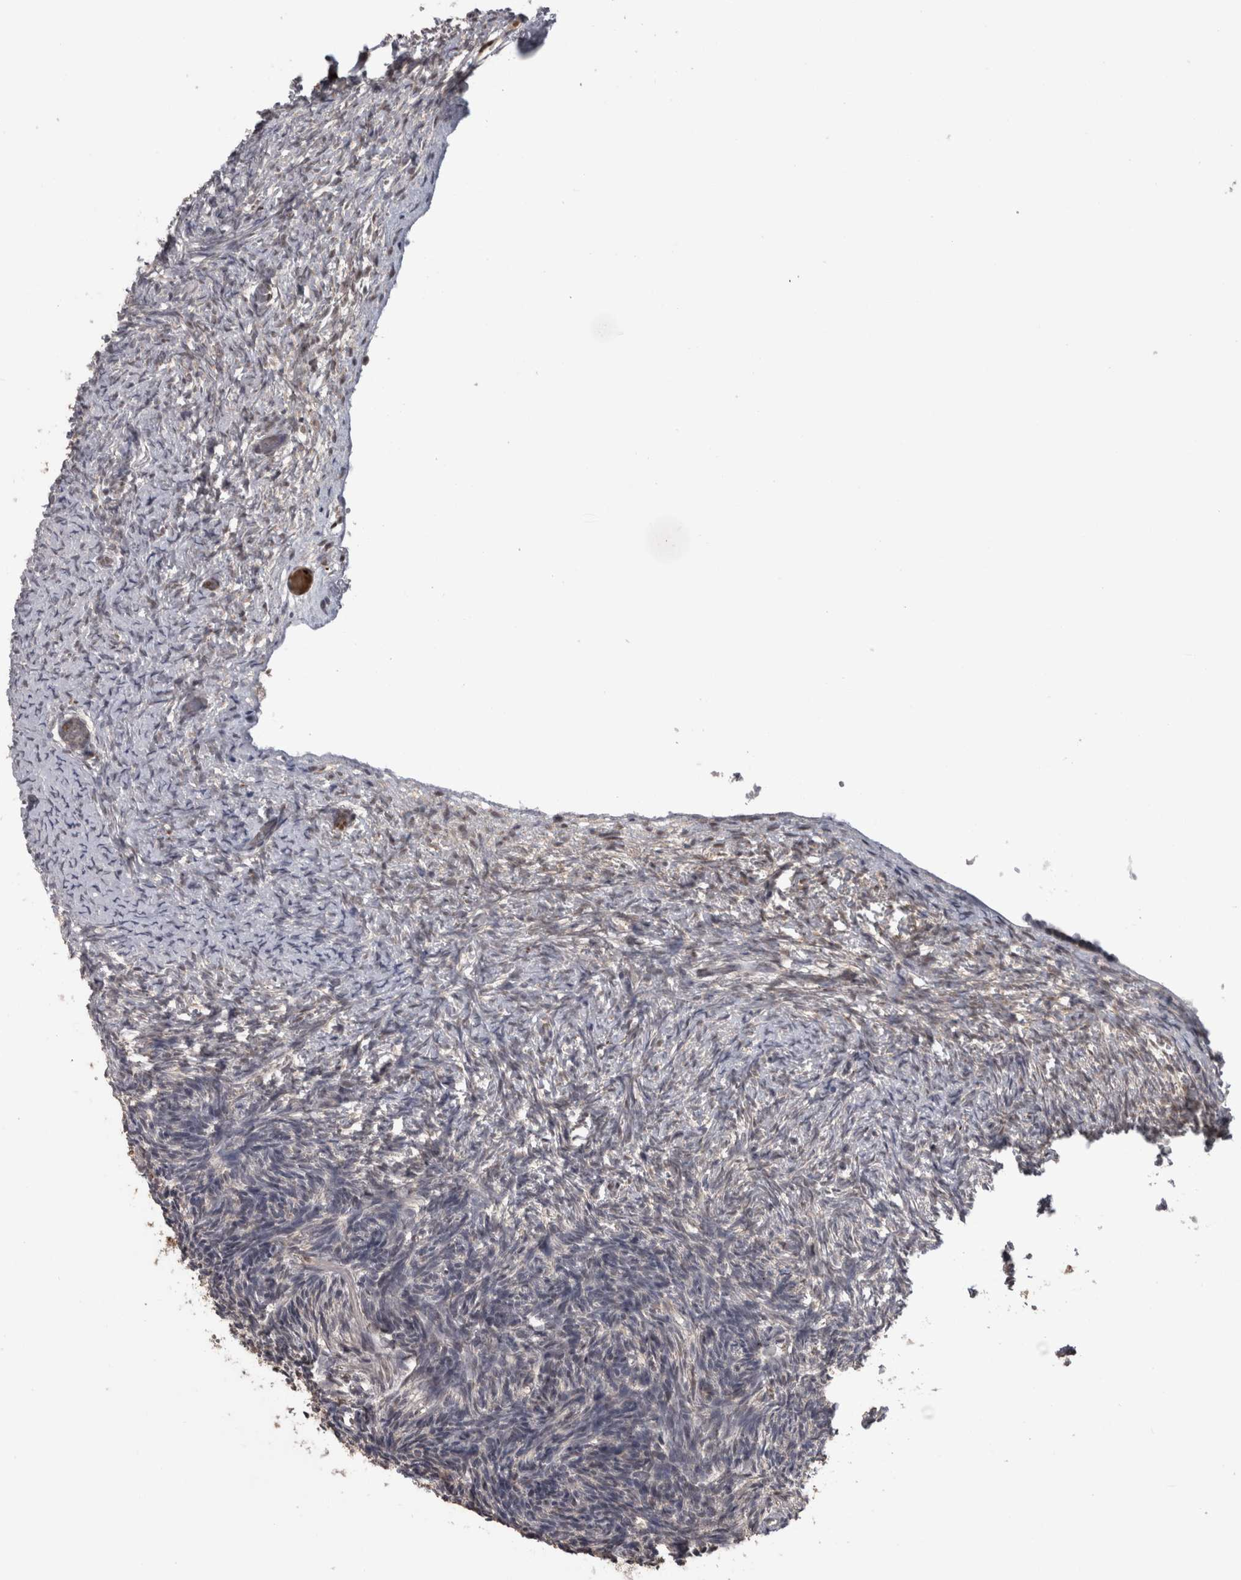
{"staining": {"intensity": "negative", "quantity": "none", "location": "none"}, "tissue": "ovary", "cell_type": "Ovarian stroma cells", "image_type": "normal", "snomed": [{"axis": "morphology", "description": "Normal tissue, NOS"}, {"axis": "topography", "description": "Ovary"}], "caption": "Ovarian stroma cells show no significant protein staining in benign ovary. (Stains: DAB (3,3'-diaminobenzidine) IHC with hematoxylin counter stain, Microscopy: brightfield microscopy at high magnification).", "gene": "PEBP4", "patient": {"sex": "female", "age": 34}}